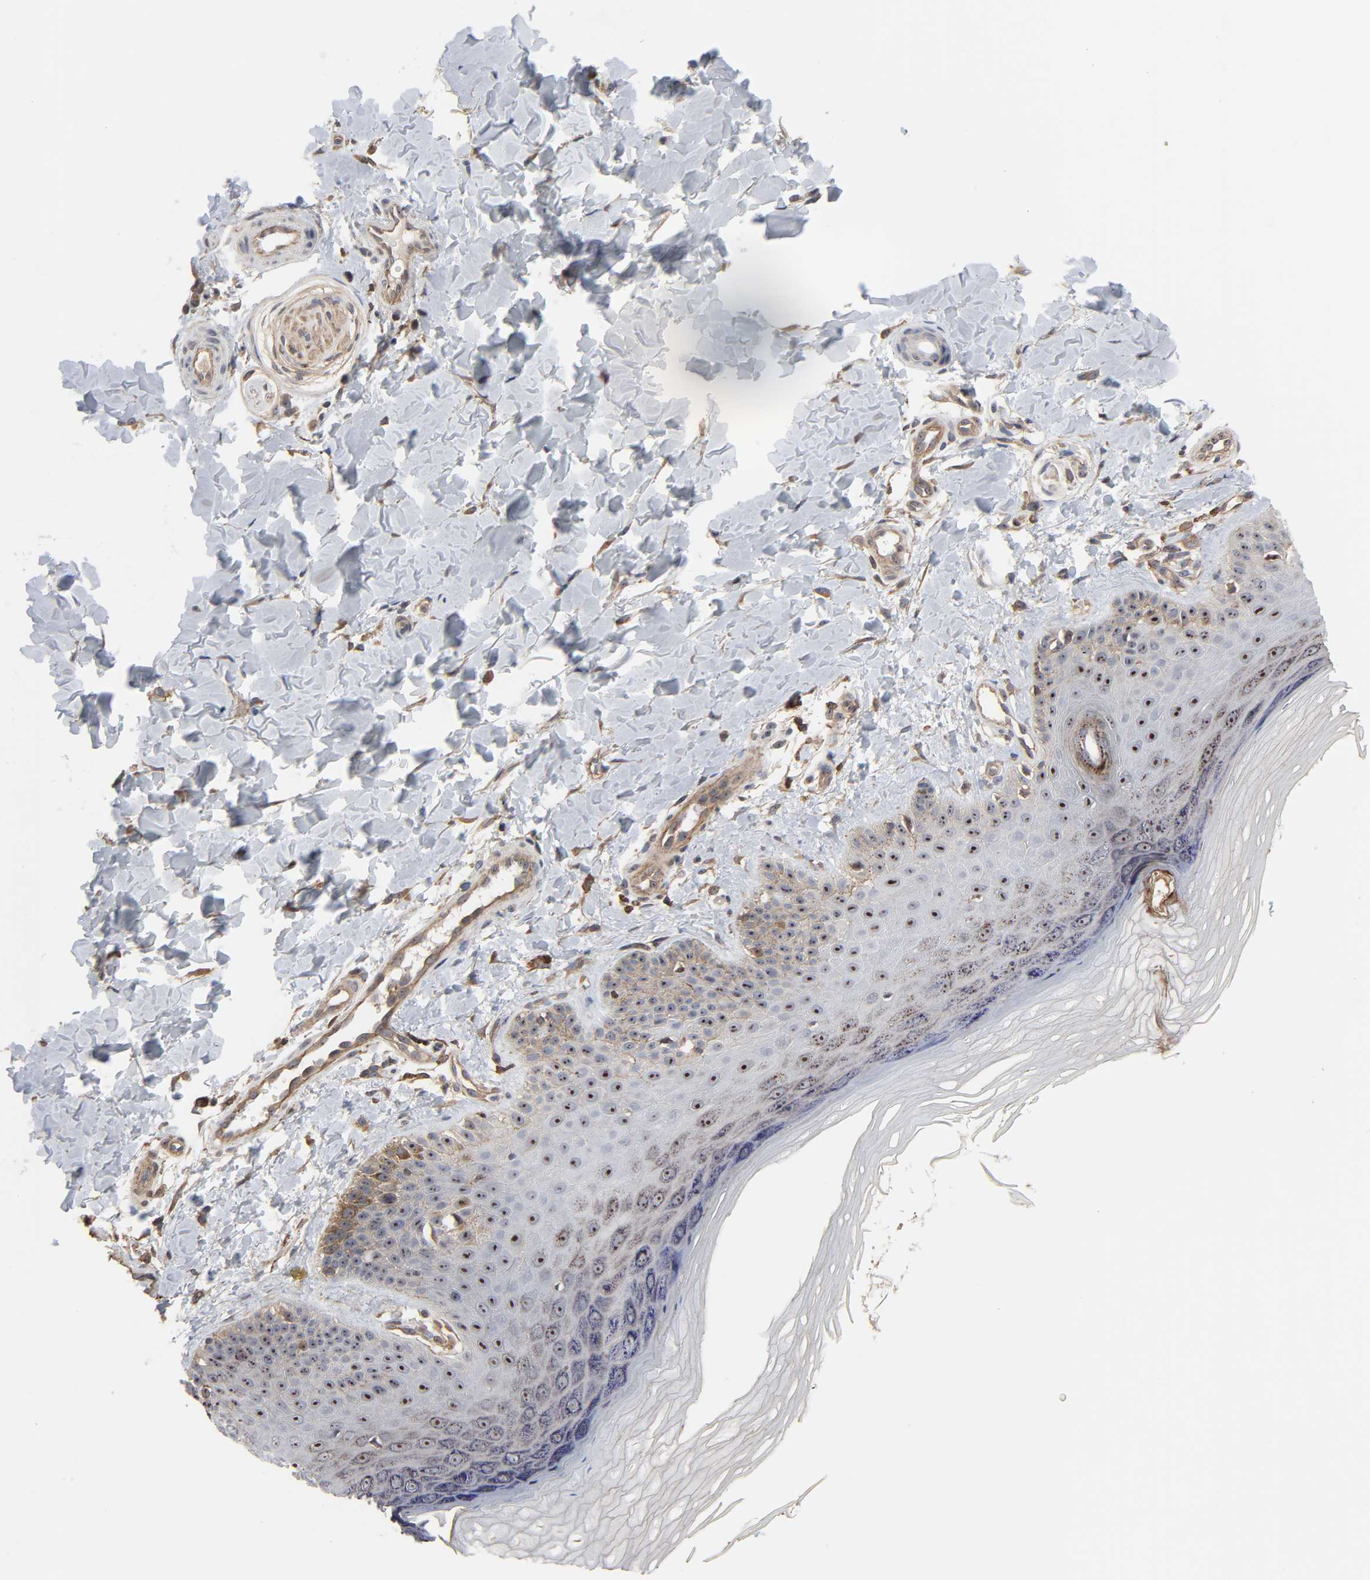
{"staining": {"intensity": "weak", "quantity": ">75%", "location": "cytoplasmic/membranous"}, "tissue": "skin", "cell_type": "Fibroblasts", "image_type": "normal", "snomed": [{"axis": "morphology", "description": "Normal tissue, NOS"}, {"axis": "topography", "description": "Skin"}], "caption": "Immunohistochemistry micrograph of normal skin: skin stained using immunohistochemistry shows low levels of weak protein expression localized specifically in the cytoplasmic/membranous of fibroblasts, appearing as a cytoplasmic/membranous brown color.", "gene": "DDX10", "patient": {"sex": "male", "age": 26}}